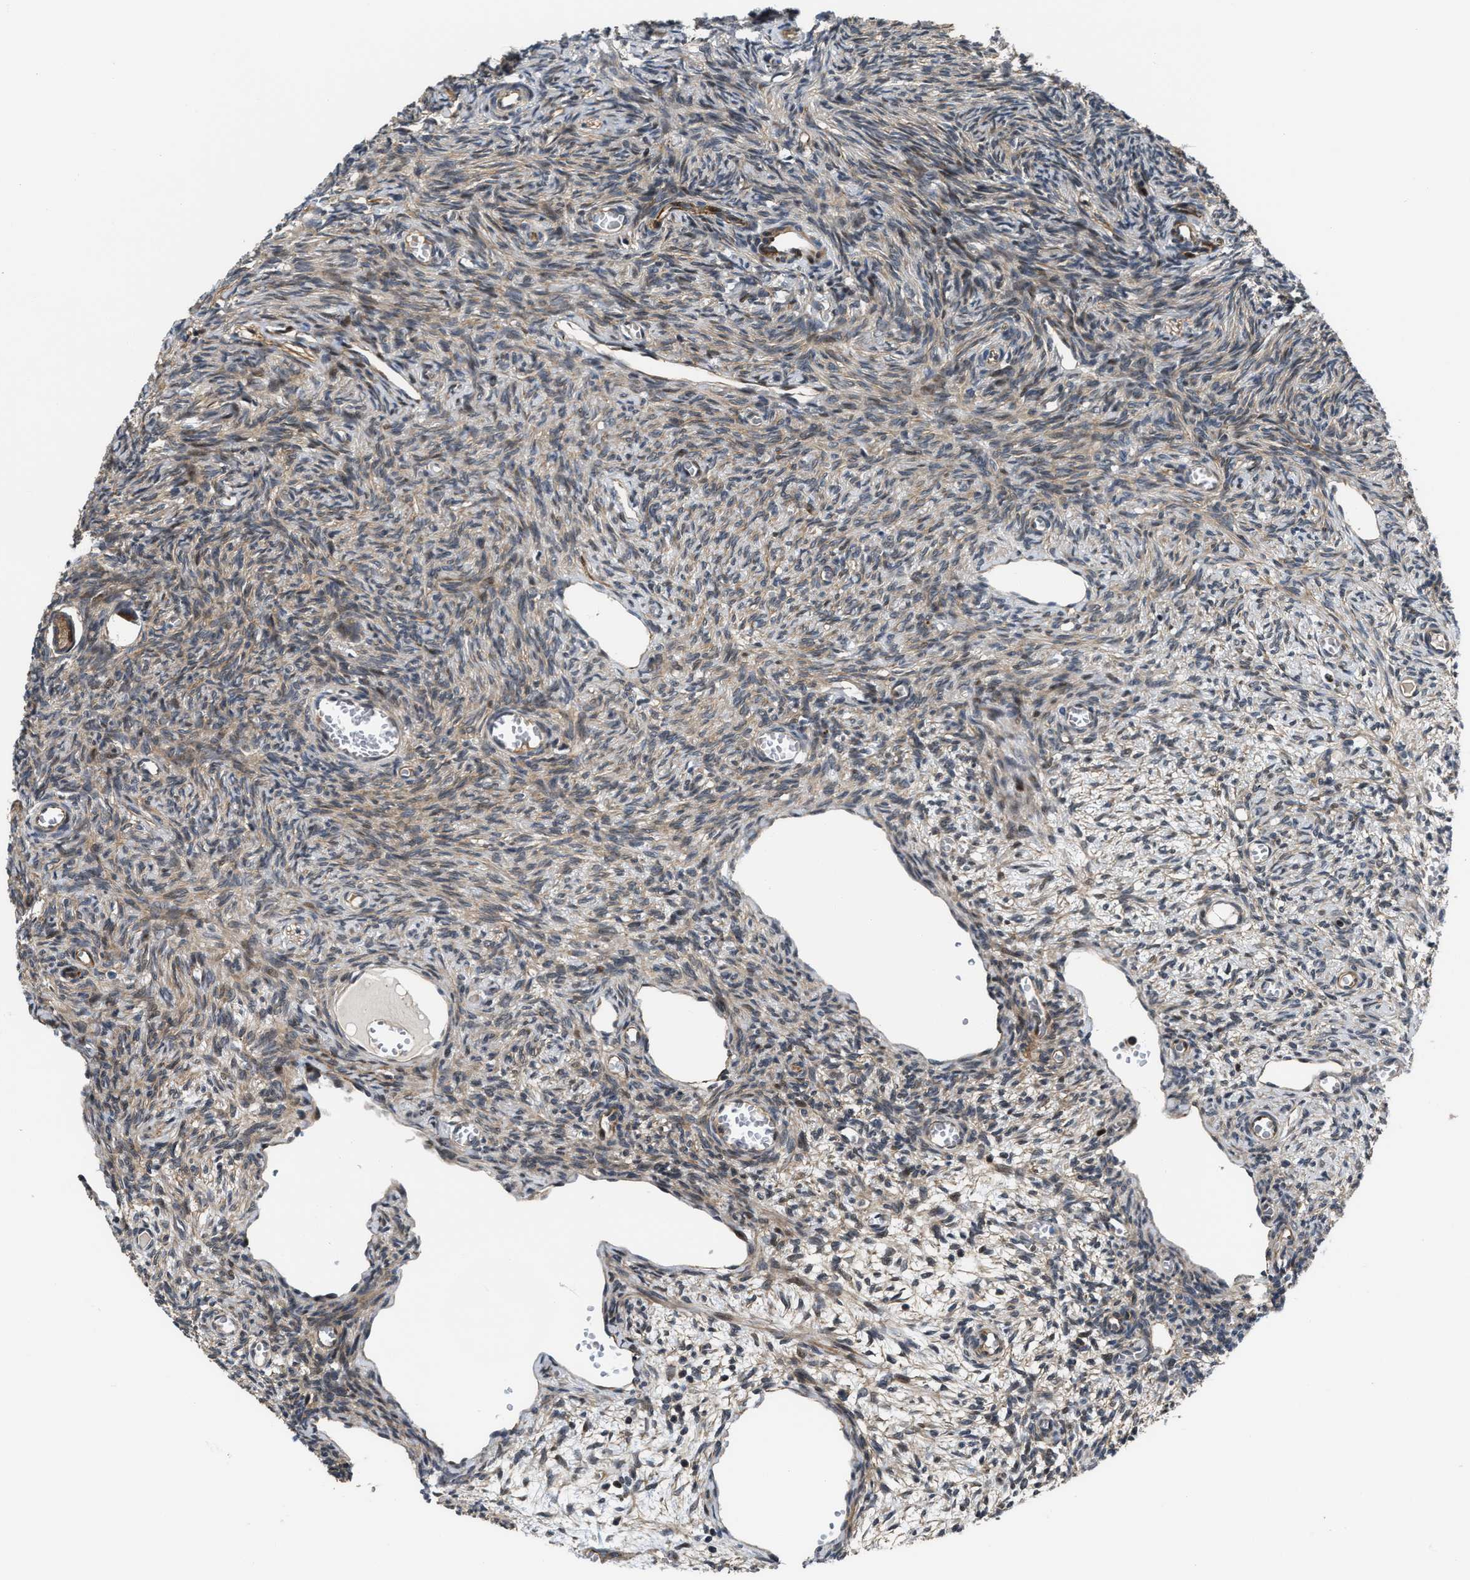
{"staining": {"intensity": "moderate", "quantity": ">75%", "location": "cytoplasmic/membranous"}, "tissue": "ovary", "cell_type": "Follicle cells", "image_type": "normal", "snomed": [{"axis": "morphology", "description": "Normal tissue, NOS"}, {"axis": "topography", "description": "Ovary"}], "caption": "High-power microscopy captured an immunohistochemistry (IHC) histopathology image of unremarkable ovary, revealing moderate cytoplasmic/membranous expression in about >75% of follicle cells.", "gene": "ALDH3A2", "patient": {"sex": "female", "age": 27}}